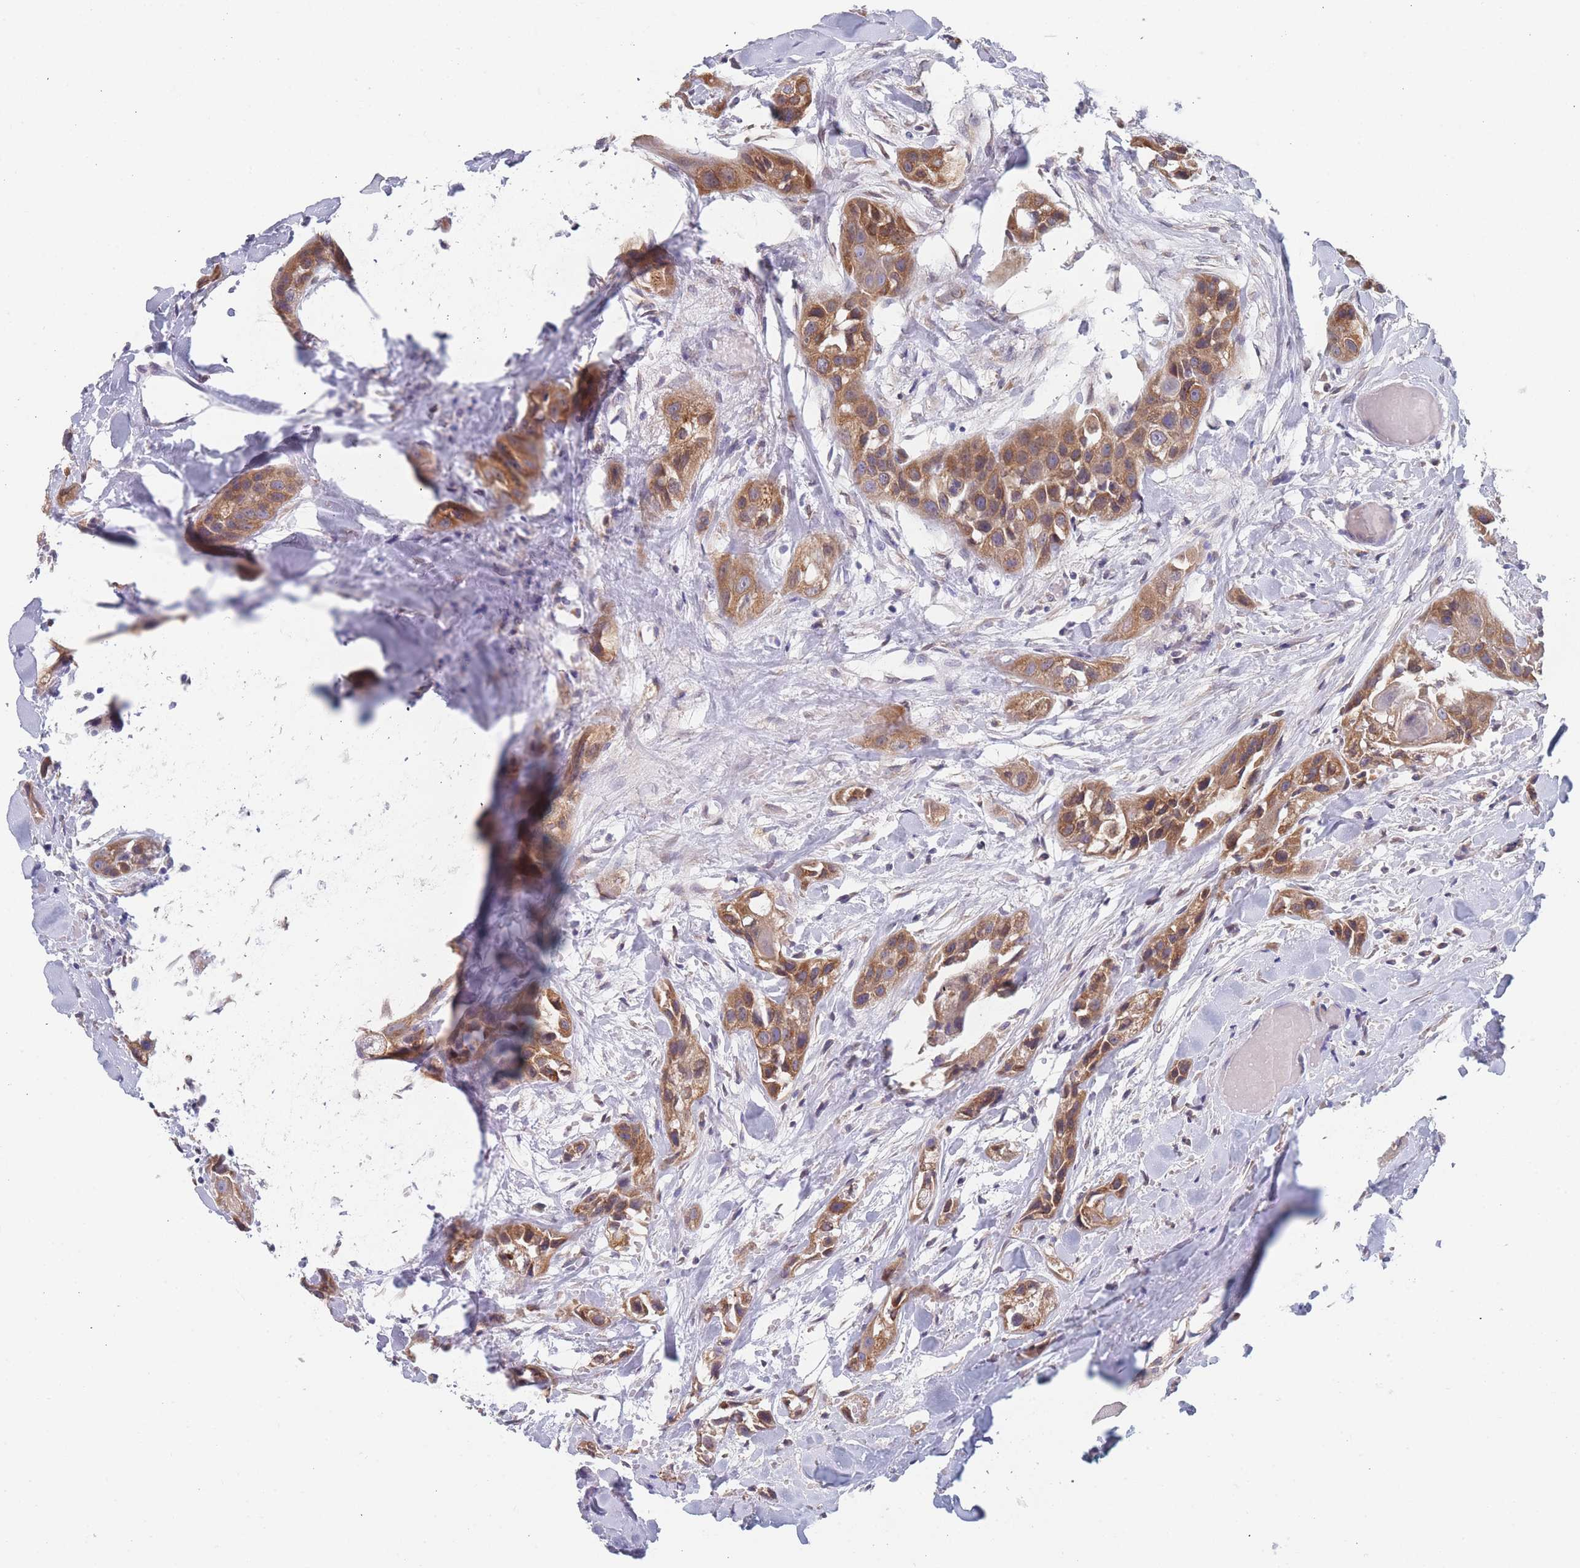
{"staining": {"intensity": "moderate", "quantity": ">75%", "location": "cytoplasmic/membranous"}, "tissue": "head and neck cancer", "cell_type": "Tumor cells", "image_type": "cancer", "snomed": [{"axis": "morphology", "description": "Normal tissue, NOS"}, {"axis": "morphology", "description": "Squamous cell carcinoma, NOS"}, {"axis": "topography", "description": "Skeletal muscle"}, {"axis": "topography", "description": "Head-Neck"}], "caption": "Immunohistochemistry (IHC) micrograph of head and neck cancer stained for a protein (brown), which shows medium levels of moderate cytoplasmic/membranous expression in about >75% of tumor cells.", "gene": "TMED10", "patient": {"sex": "male", "age": 51}}